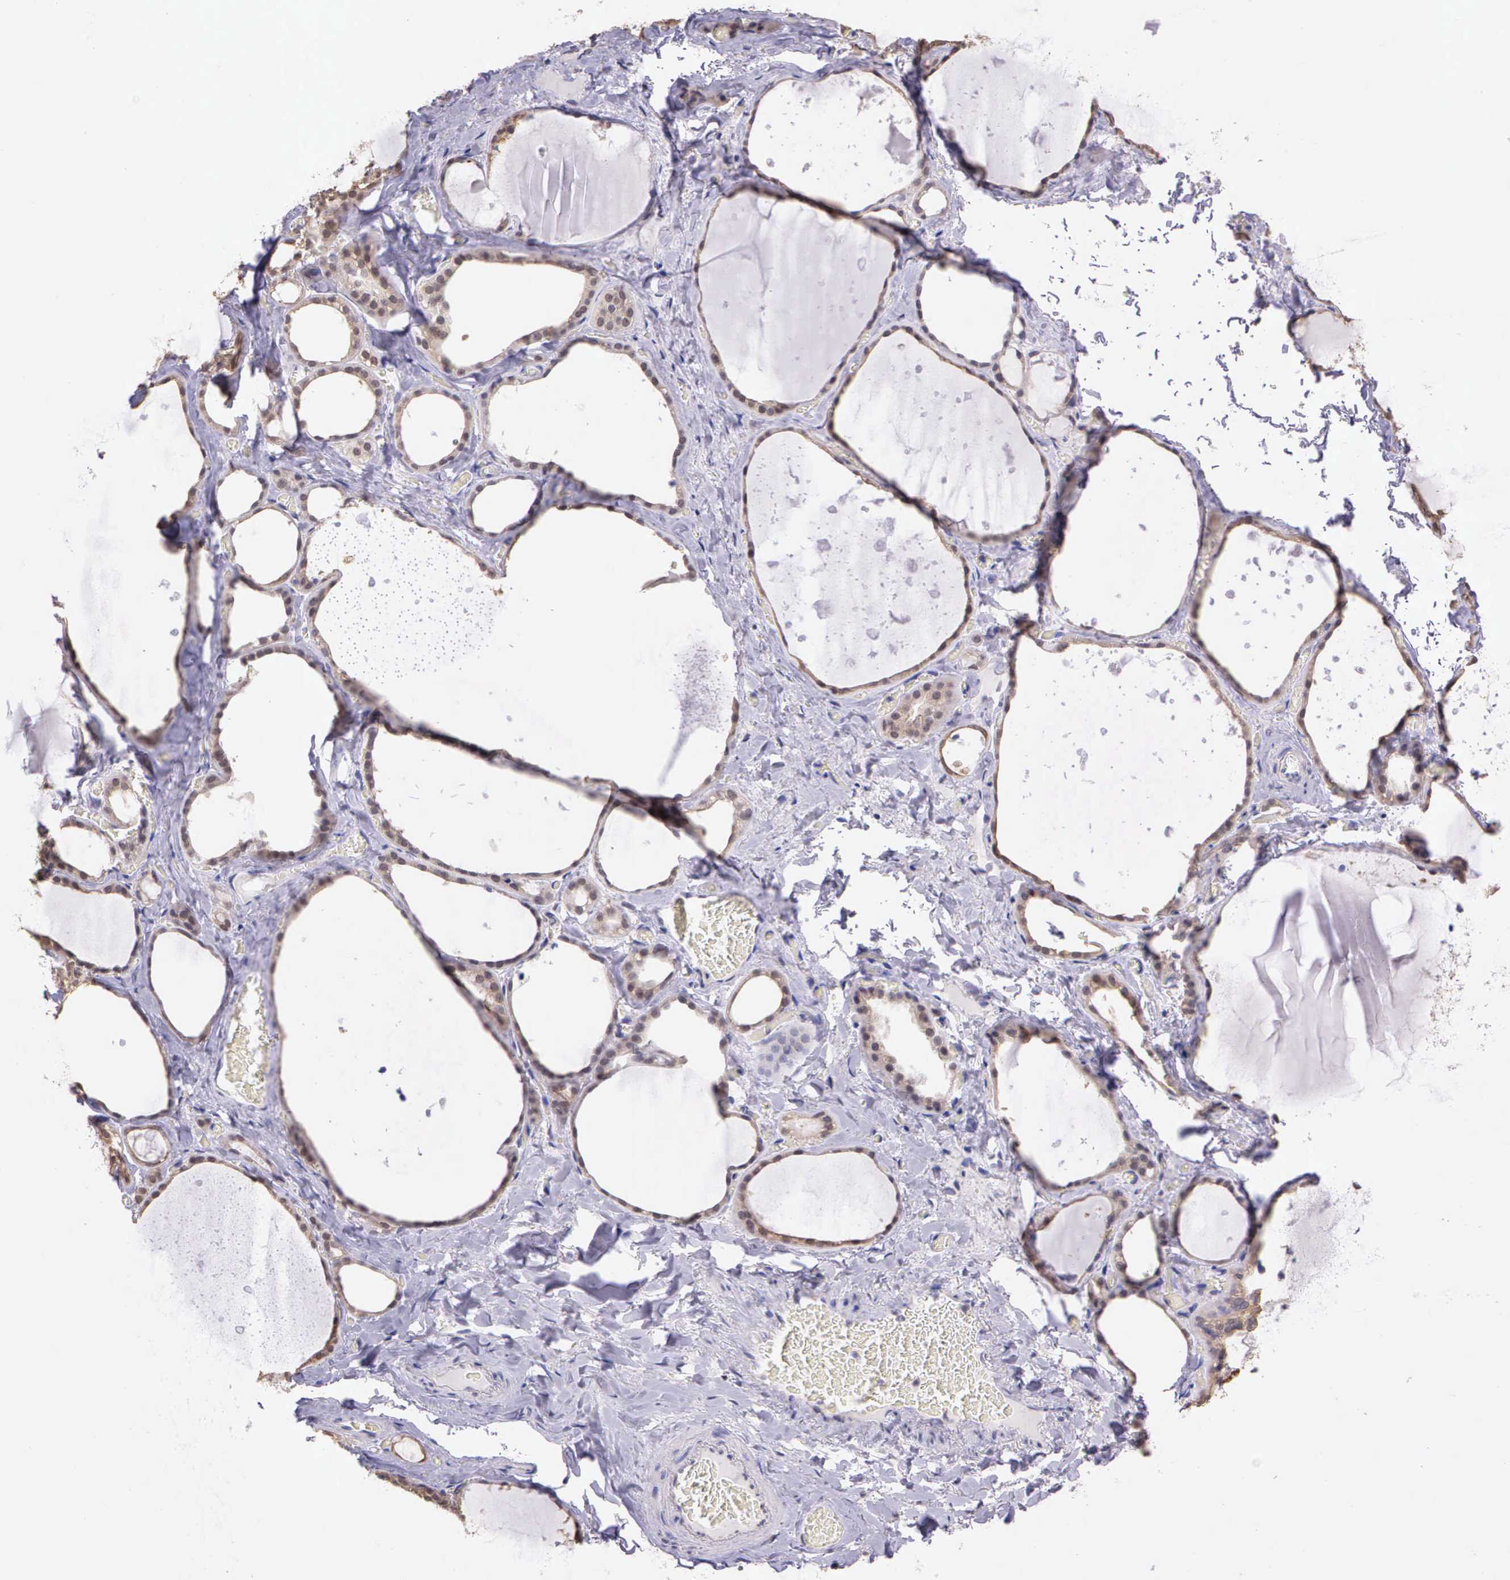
{"staining": {"intensity": "negative", "quantity": "none", "location": "none"}, "tissue": "thyroid gland", "cell_type": "Glandular cells", "image_type": "normal", "snomed": [{"axis": "morphology", "description": "Normal tissue, NOS"}, {"axis": "topography", "description": "Thyroid gland"}], "caption": "High power microscopy micrograph of an IHC photomicrograph of unremarkable thyroid gland, revealing no significant positivity in glandular cells.", "gene": "IGBP1P2", "patient": {"sex": "male", "age": 76}}